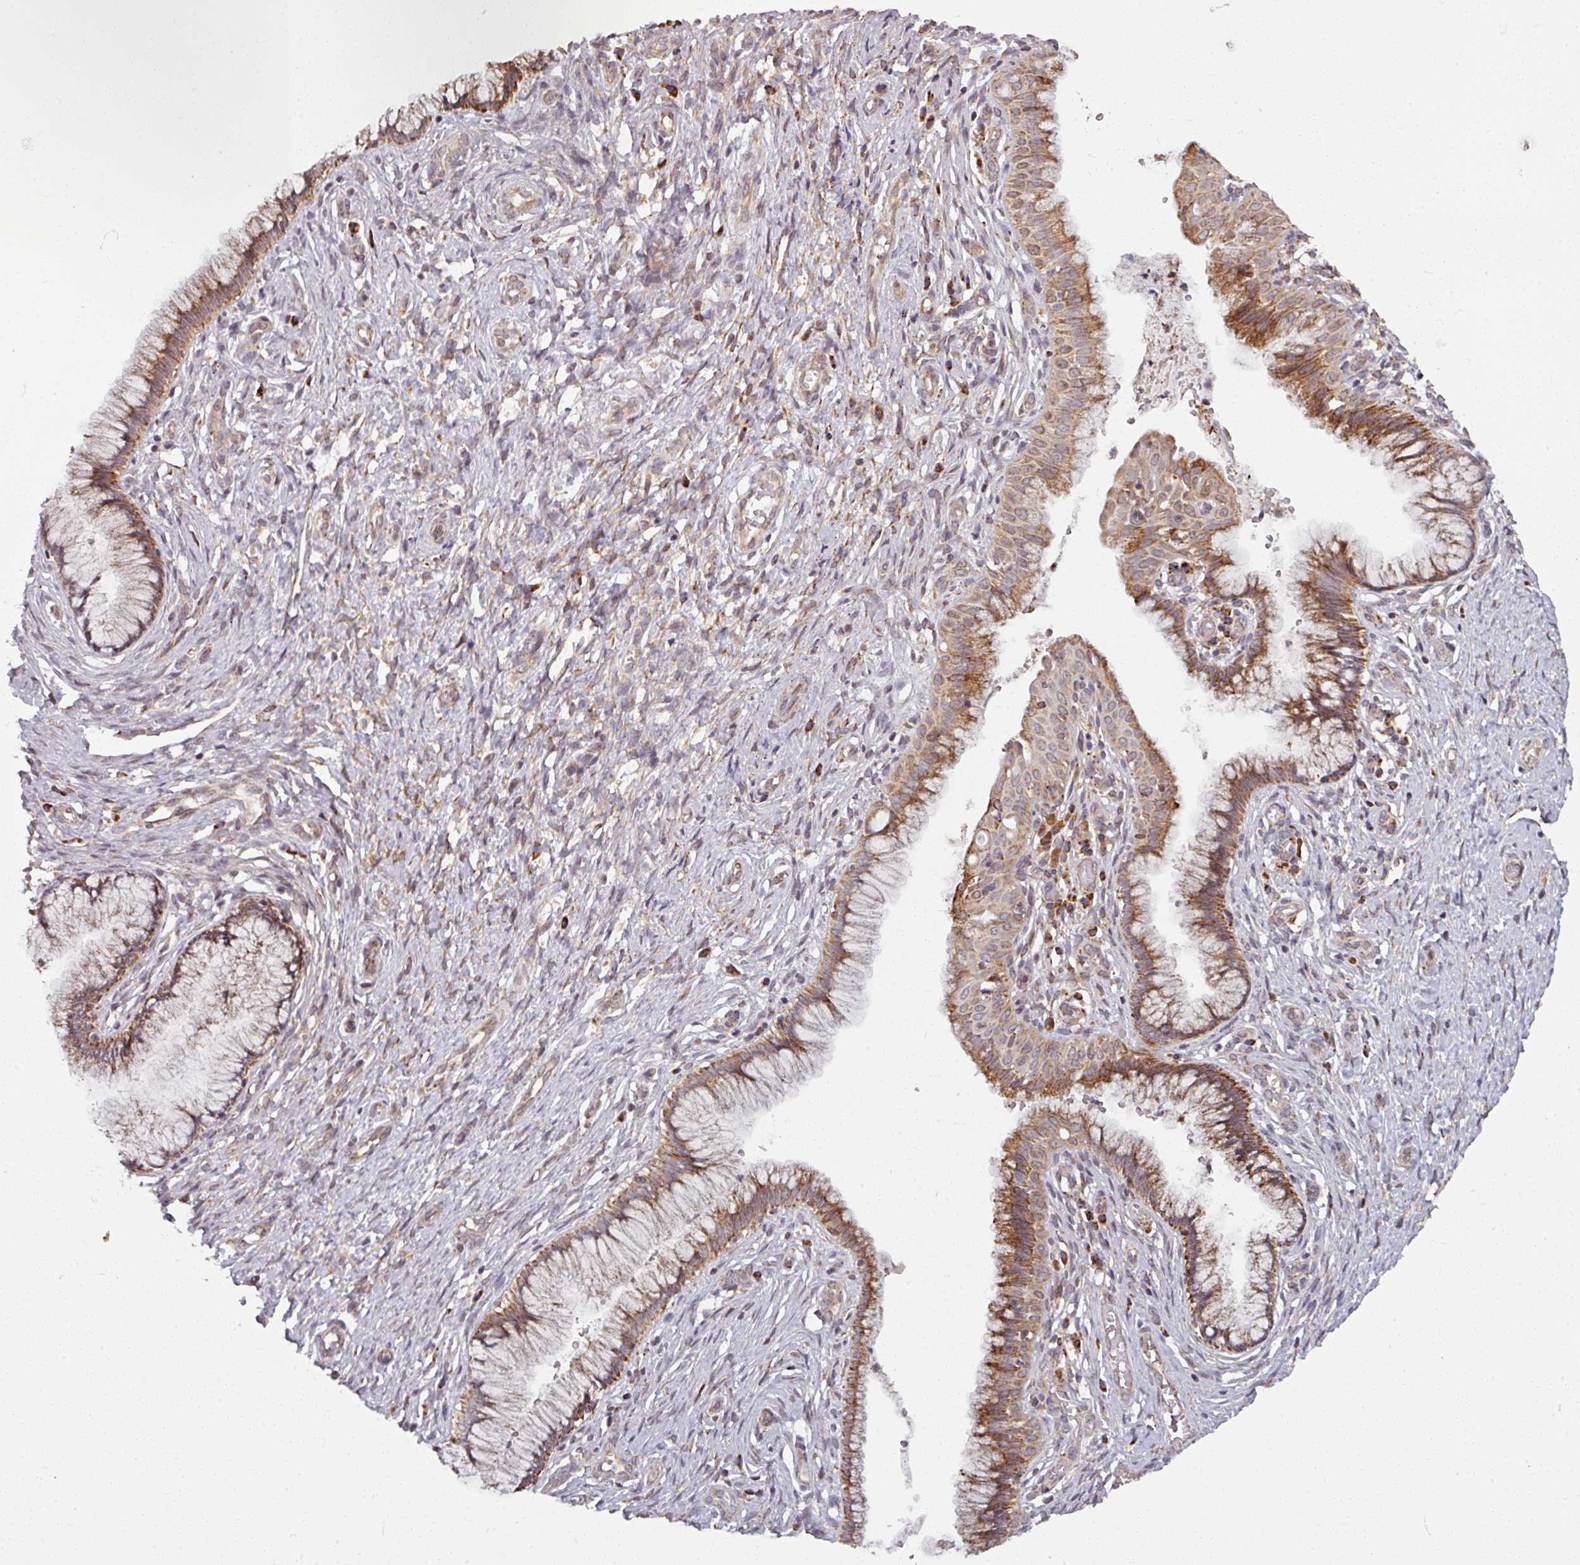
{"staining": {"intensity": "moderate", "quantity": ">75%", "location": "cytoplasmic/membranous"}, "tissue": "cervix", "cell_type": "Glandular cells", "image_type": "normal", "snomed": [{"axis": "morphology", "description": "Normal tissue, NOS"}, {"axis": "topography", "description": "Cervix"}], "caption": "IHC micrograph of unremarkable cervix: human cervix stained using immunohistochemistry displays medium levels of moderate protein expression localized specifically in the cytoplasmic/membranous of glandular cells, appearing as a cytoplasmic/membranous brown color.", "gene": "MAGT1", "patient": {"sex": "female", "age": 36}}